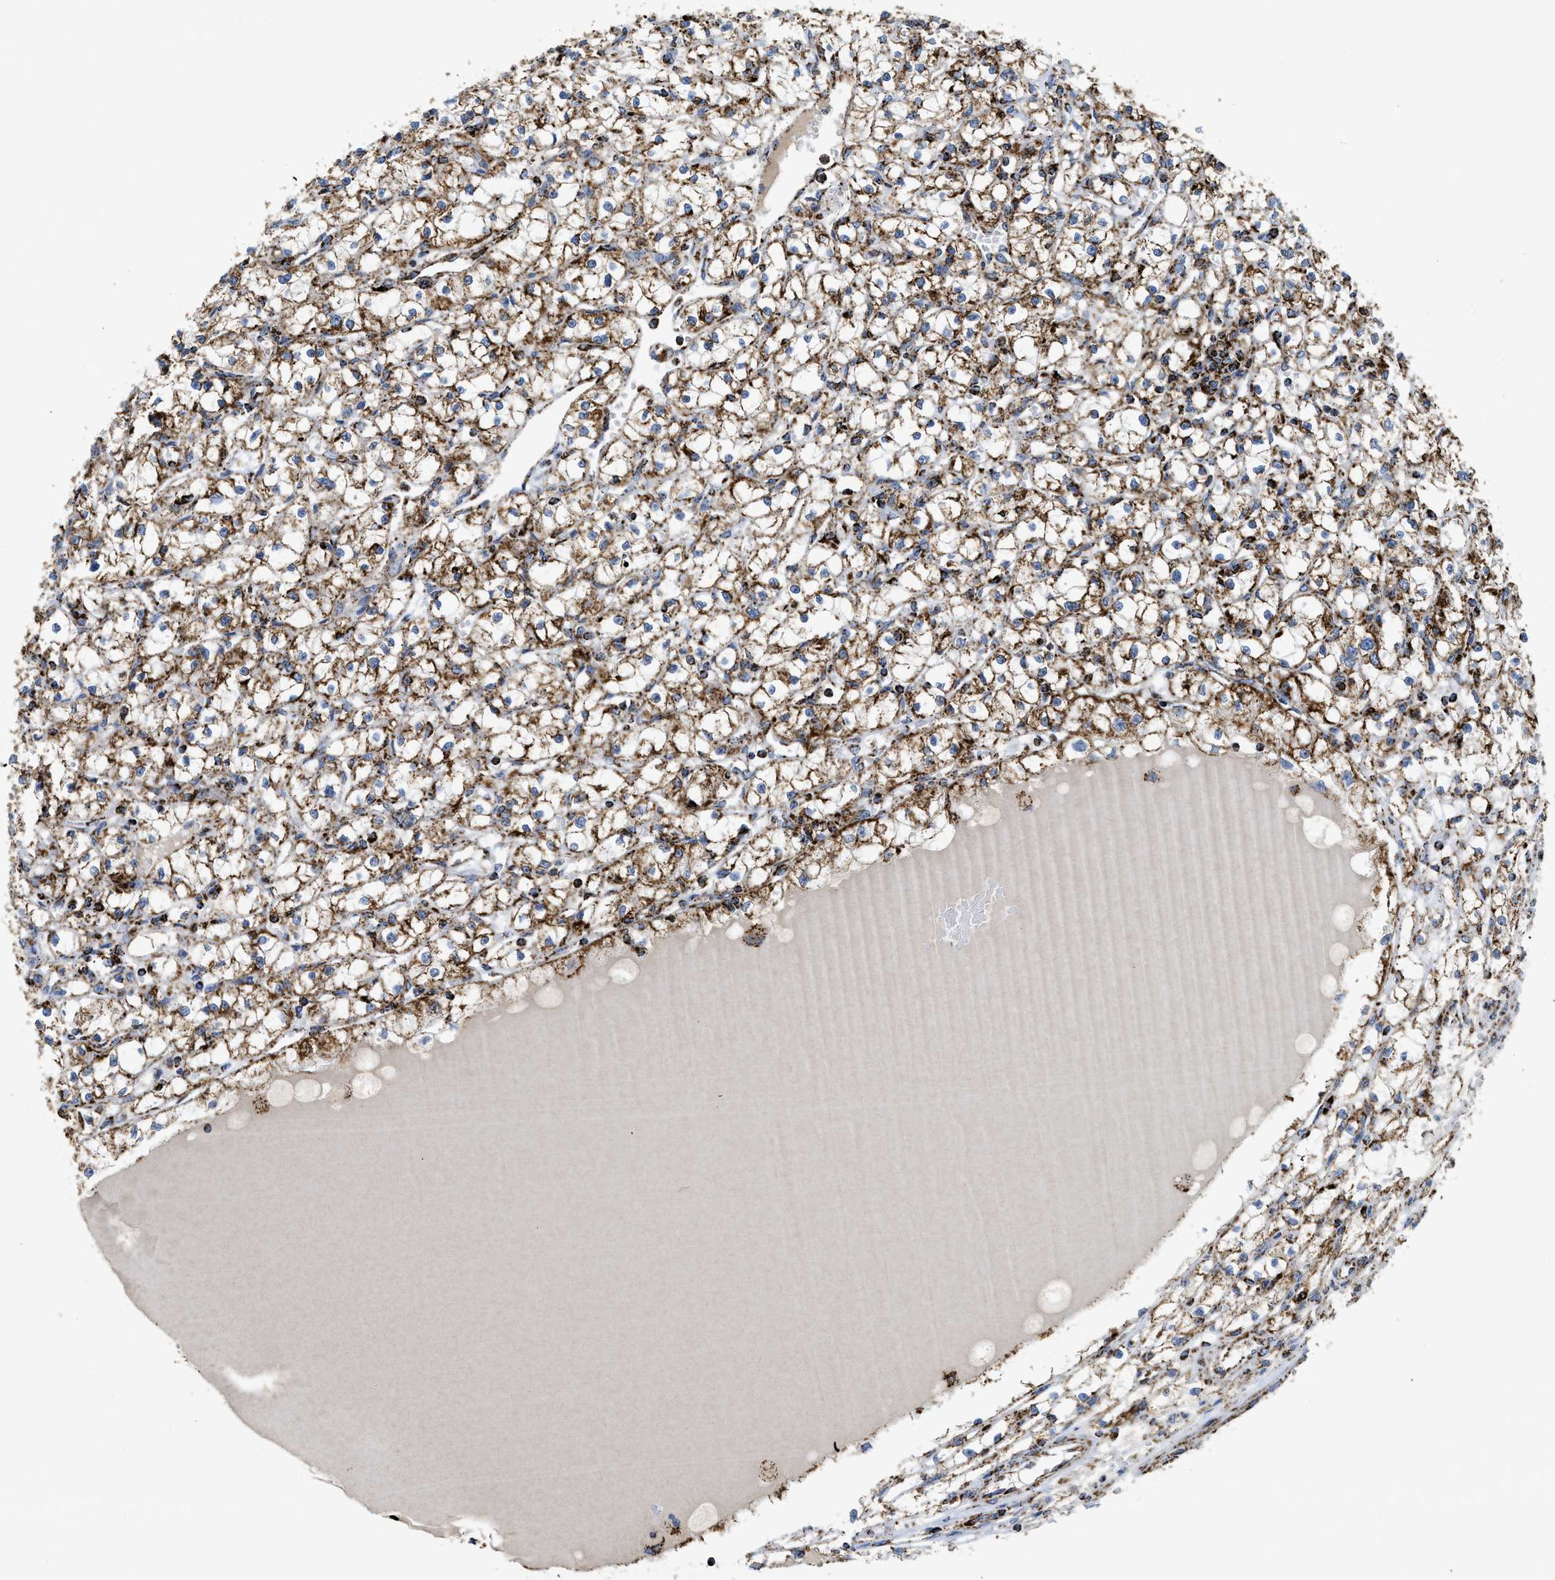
{"staining": {"intensity": "strong", "quantity": ">75%", "location": "cytoplasmic/membranous"}, "tissue": "renal cancer", "cell_type": "Tumor cells", "image_type": "cancer", "snomed": [{"axis": "morphology", "description": "Adenocarcinoma, NOS"}, {"axis": "topography", "description": "Kidney"}], "caption": "Protein positivity by immunohistochemistry exhibits strong cytoplasmic/membranous positivity in approximately >75% of tumor cells in renal adenocarcinoma. Nuclei are stained in blue.", "gene": "SQOR", "patient": {"sex": "male", "age": 56}}